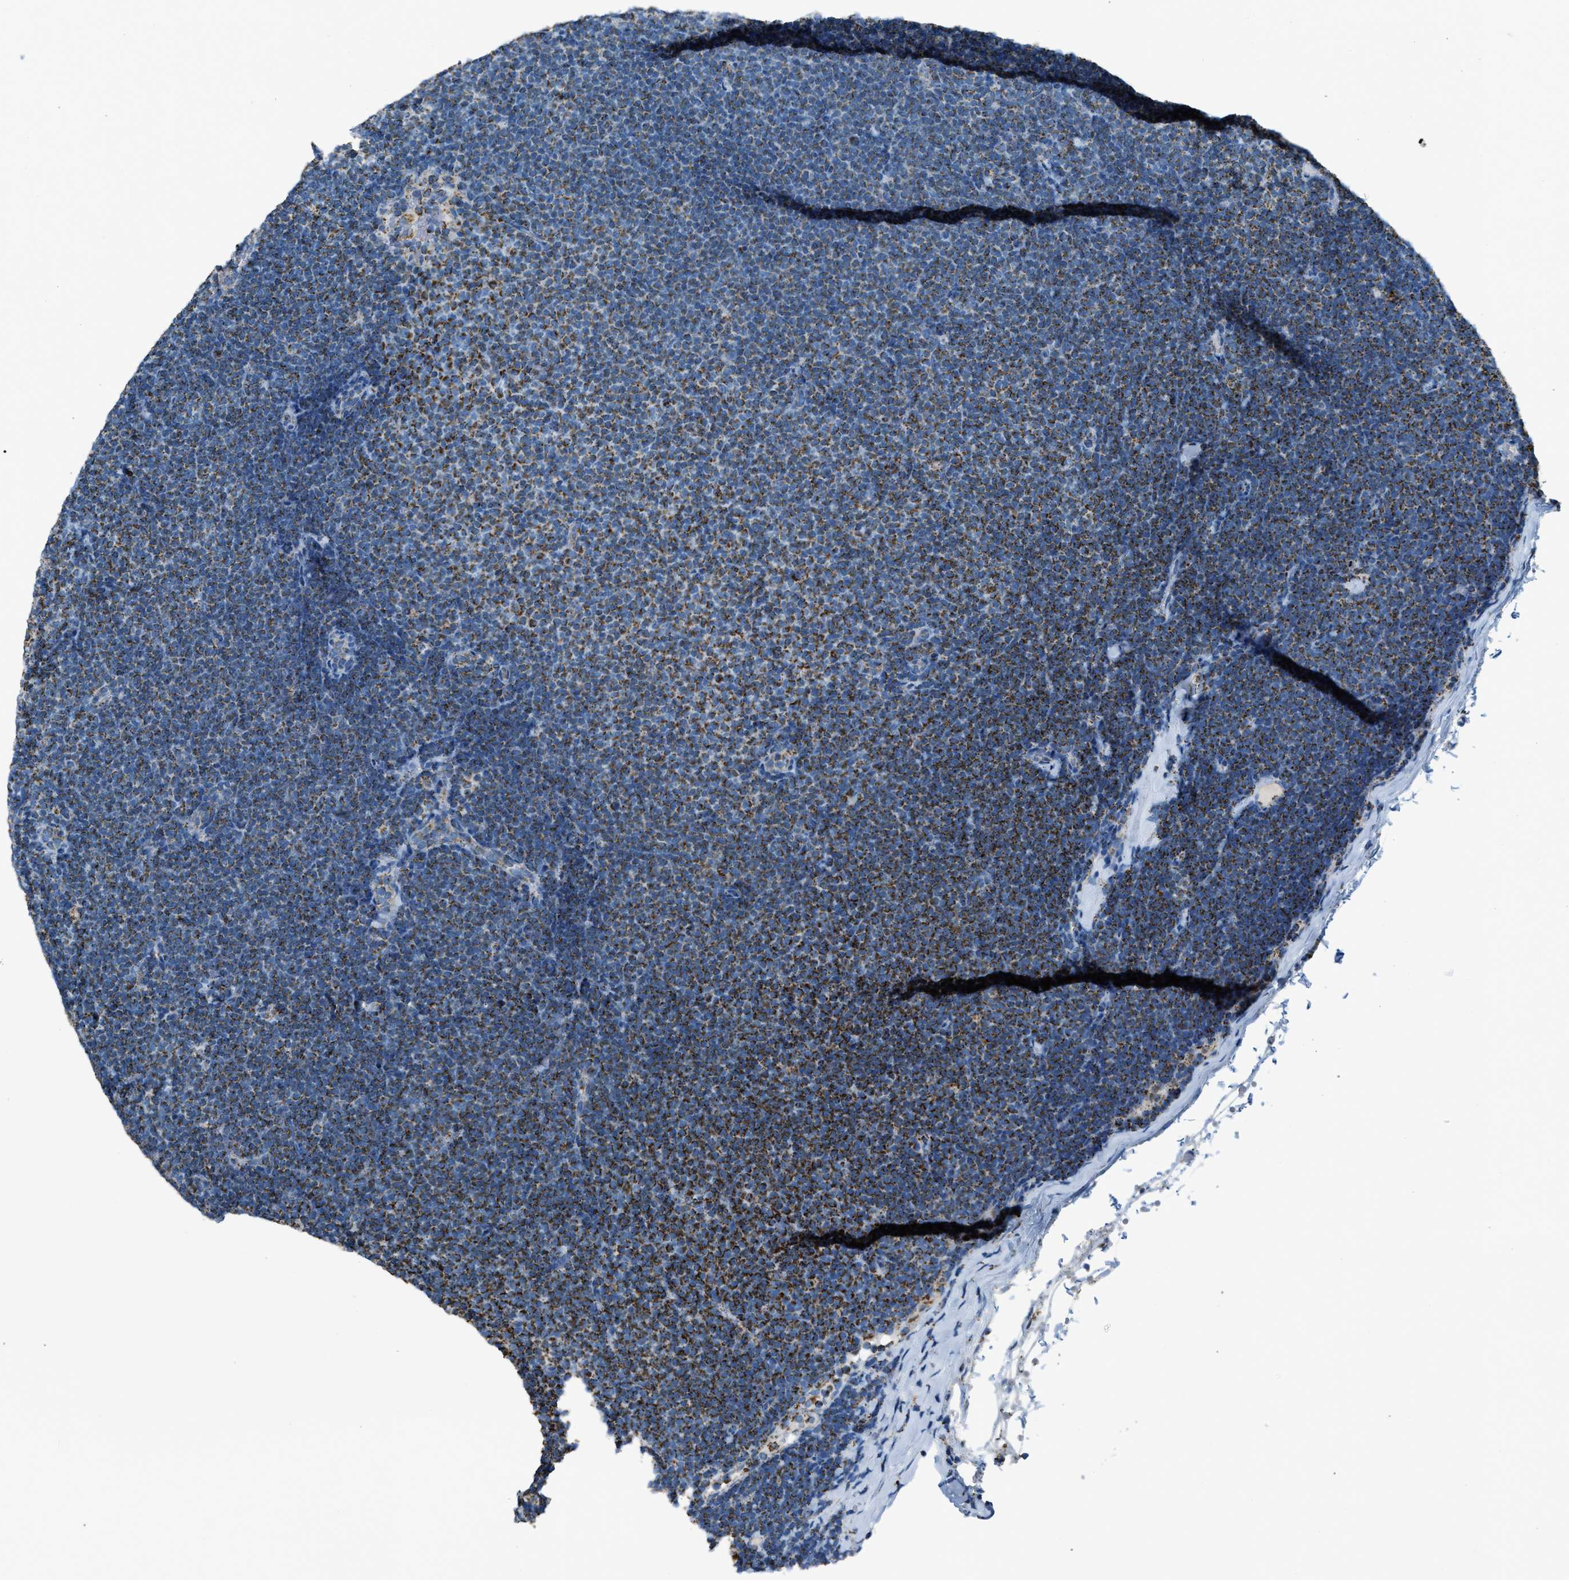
{"staining": {"intensity": "moderate", "quantity": ">75%", "location": "cytoplasmic/membranous"}, "tissue": "lymphoma", "cell_type": "Tumor cells", "image_type": "cancer", "snomed": [{"axis": "morphology", "description": "Malignant lymphoma, non-Hodgkin's type, Low grade"}, {"axis": "topography", "description": "Lymph node"}], "caption": "Approximately >75% of tumor cells in human low-grade malignant lymphoma, non-Hodgkin's type demonstrate moderate cytoplasmic/membranous protein positivity as visualized by brown immunohistochemical staining.", "gene": "MDH2", "patient": {"sex": "female", "age": 53}}